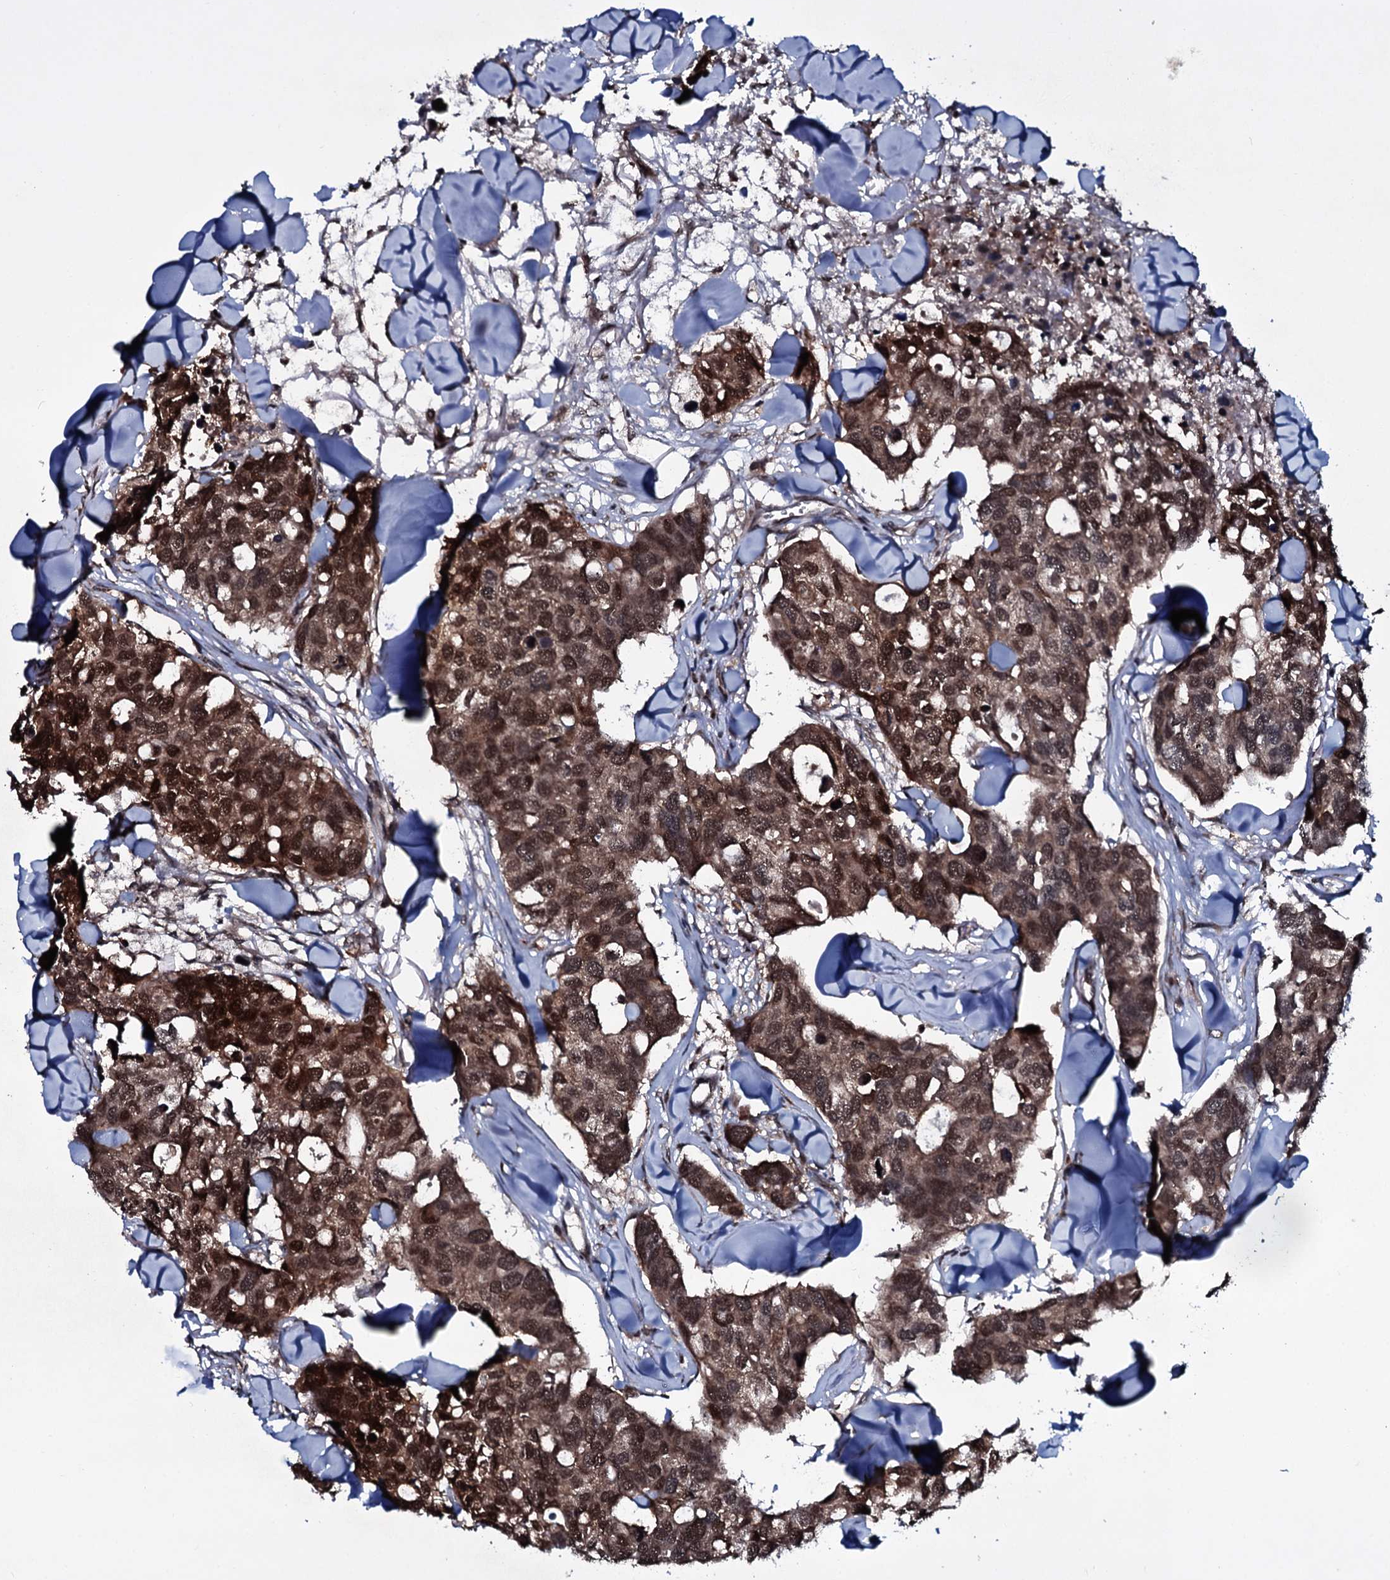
{"staining": {"intensity": "strong", "quantity": ">75%", "location": "nuclear"}, "tissue": "breast cancer", "cell_type": "Tumor cells", "image_type": "cancer", "snomed": [{"axis": "morphology", "description": "Duct carcinoma"}, {"axis": "topography", "description": "Breast"}], "caption": "Strong nuclear staining is appreciated in approximately >75% of tumor cells in breast cancer (infiltrating ductal carcinoma).", "gene": "HDDC3", "patient": {"sex": "female", "age": 83}}